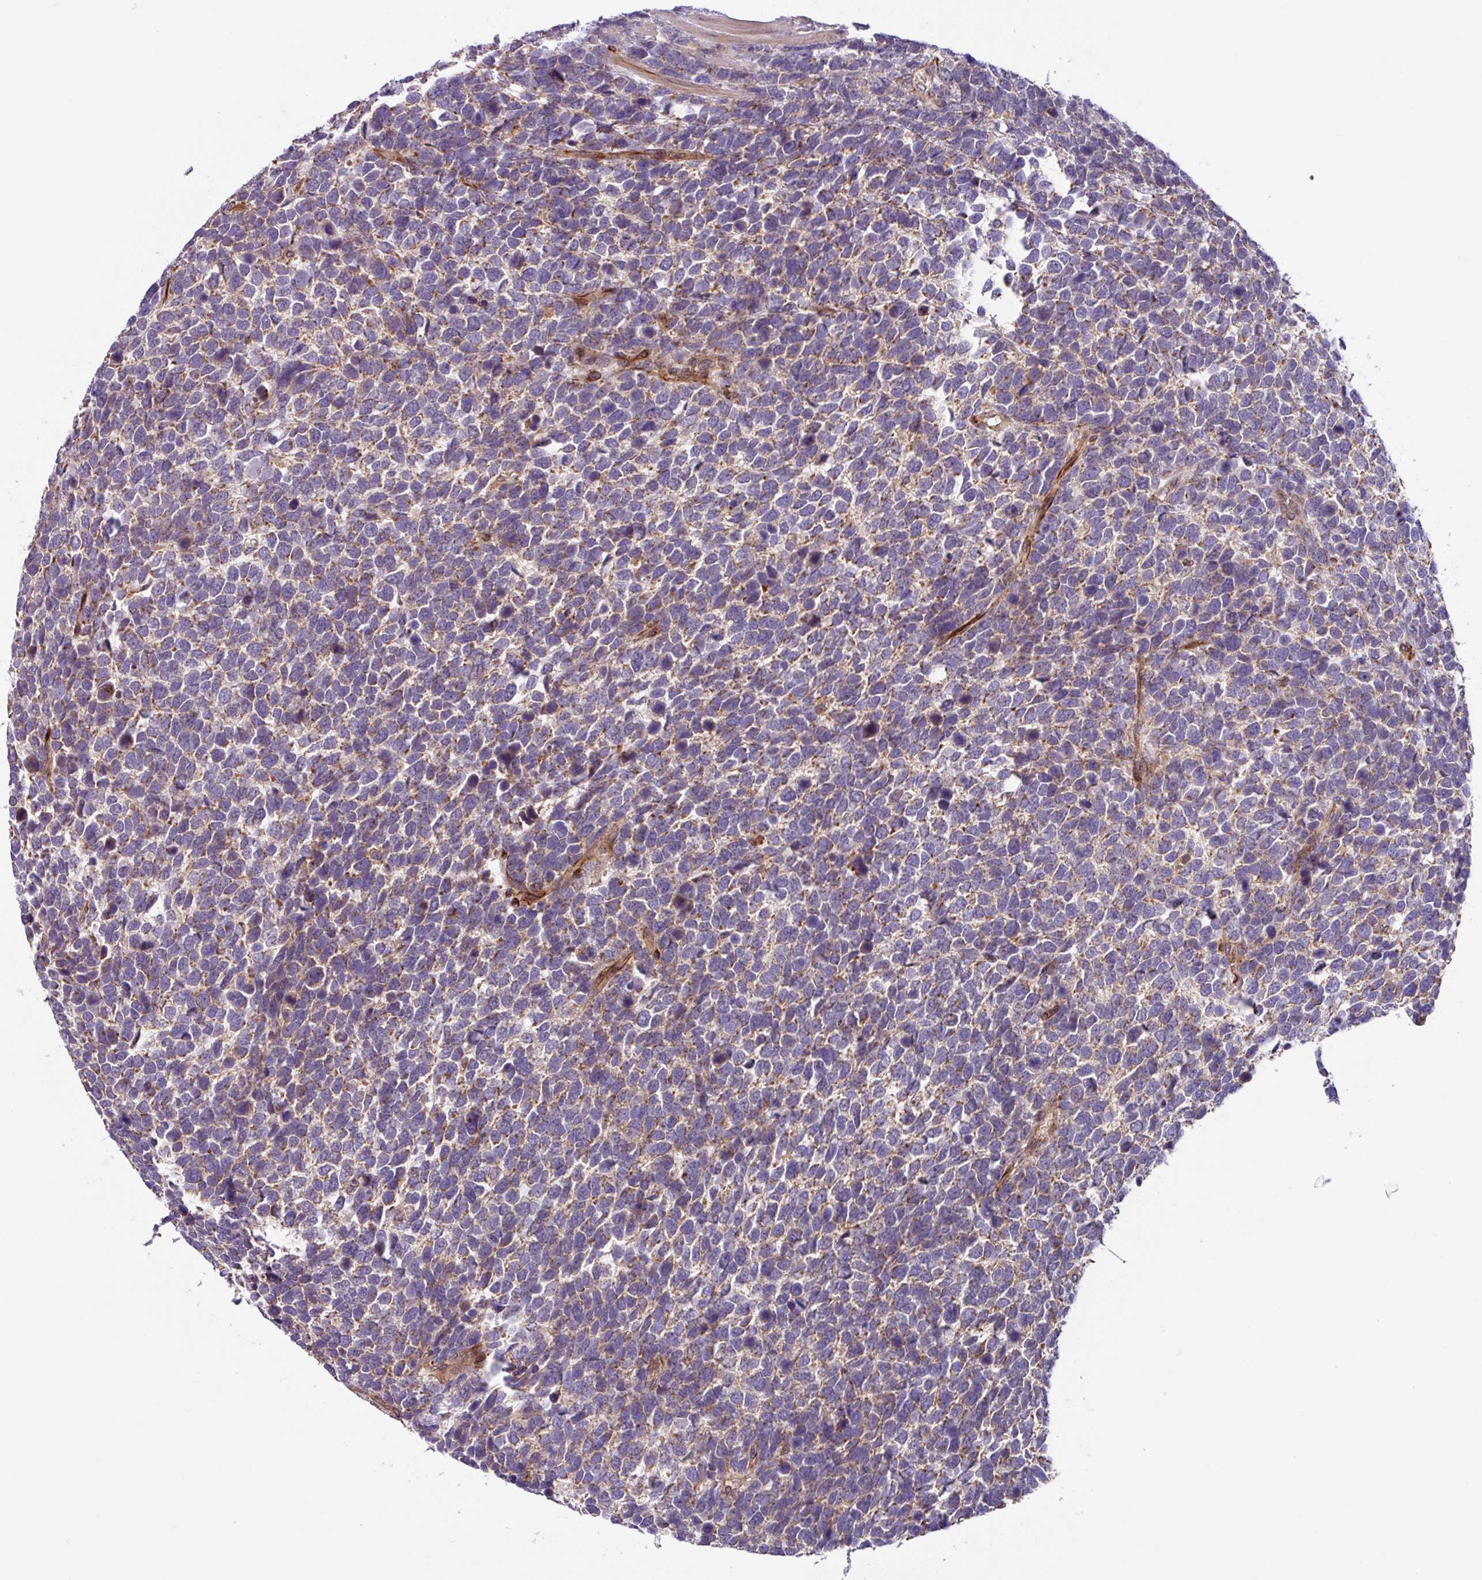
{"staining": {"intensity": "weak", "quantity": "25%-75%", "location": "cytoplasmic/membranous"}, "tissue": "urothelial cancer", "cell_type": "Tumor cells", "image_type": "cancer", "snomed": [{"axis": "morphology", "description": "Urothelial carcinoma, High grade"}, {"axis": "topography", "description": "Urinary bladder"}], "caption": "The photomicrograph shows a brown stain indicating the presence of a protein in the cytoplasmic/membranous of tumor cells in high-grade urothelial carcinoma. Using DAB (brown) and hematoxylin (blue) stains, captured at high magnification using brightfield microscopy.", "gene": "PLEKHD1", "patient": {"sex": "female", "age": 82}}